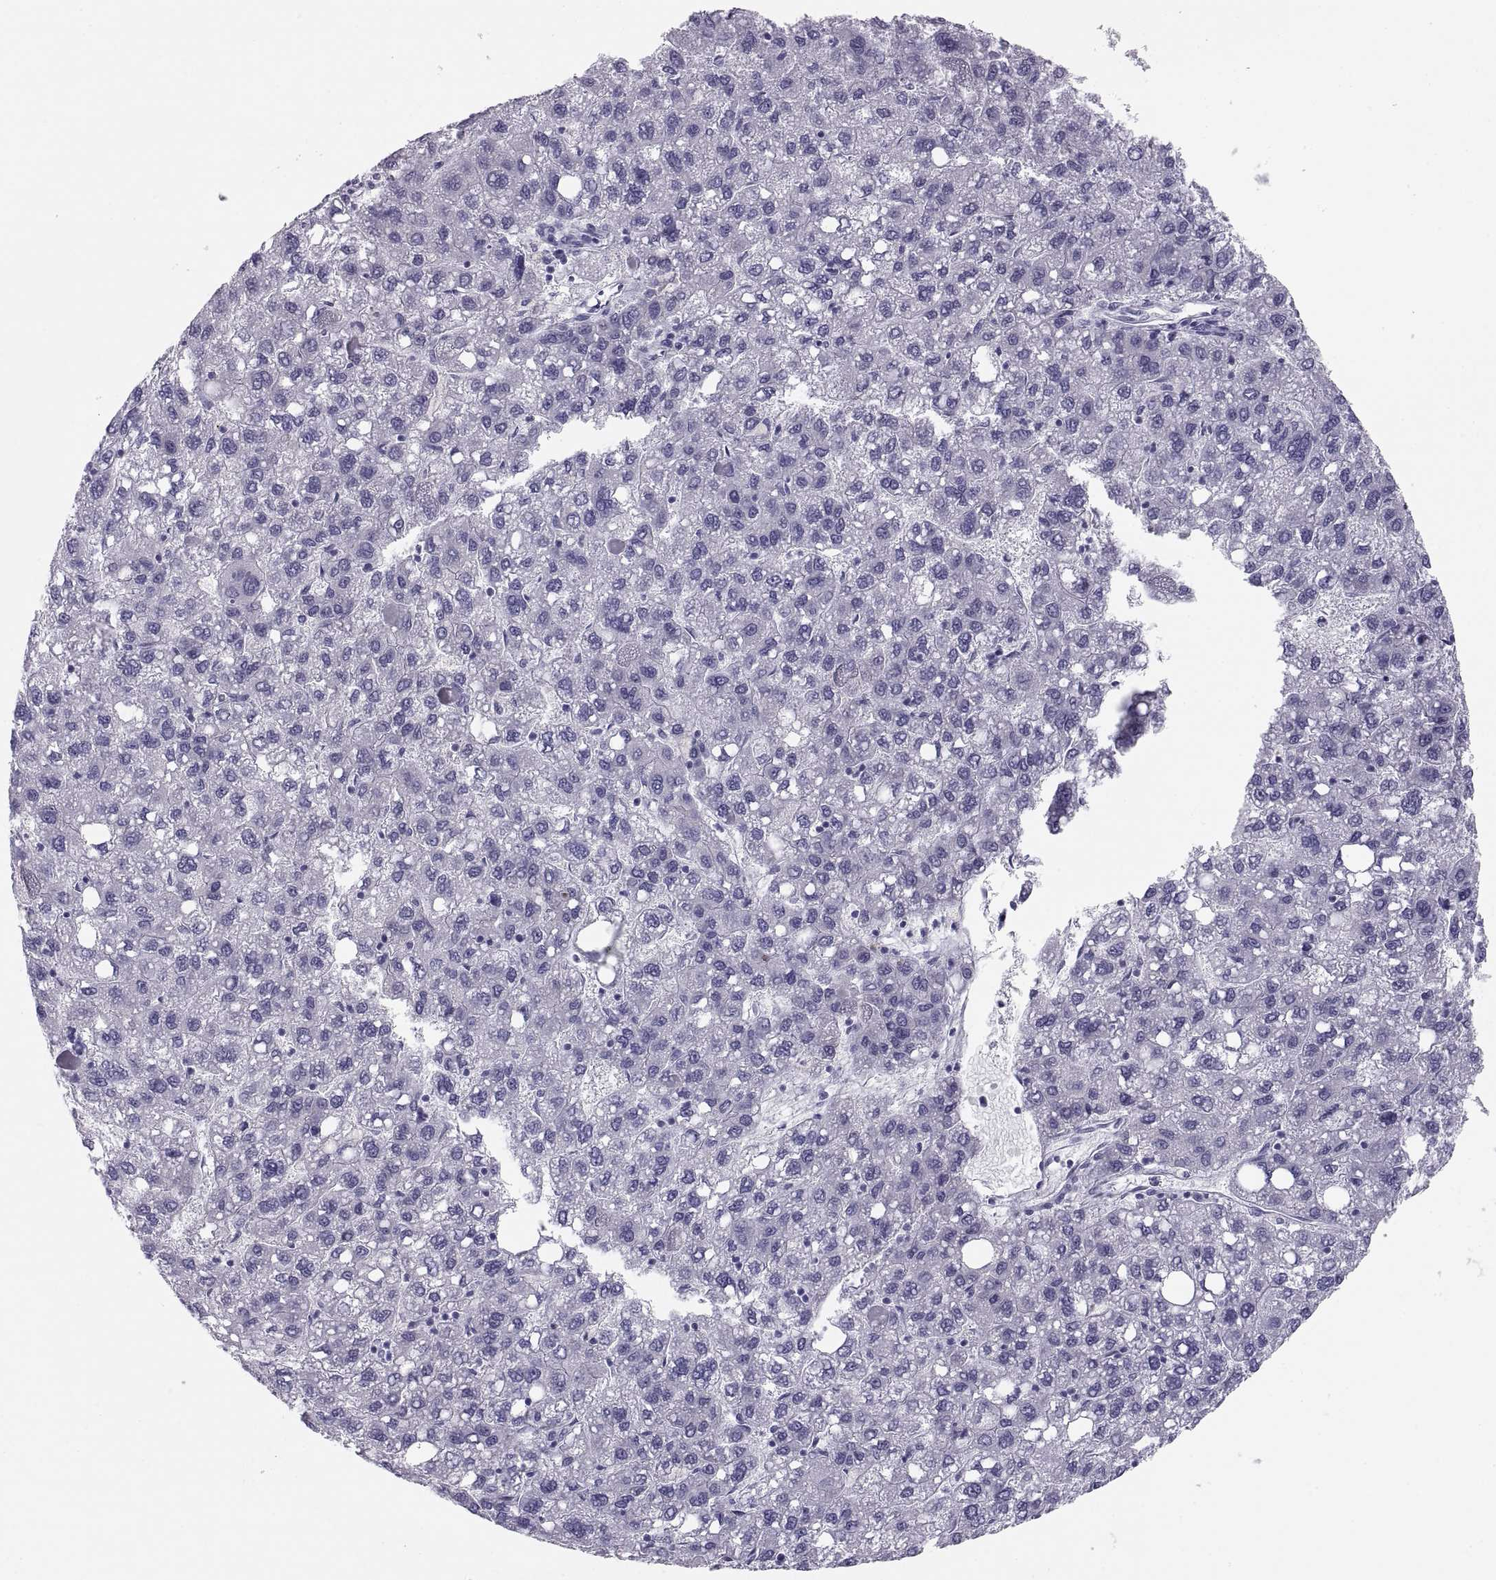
{"staining": {"intensity": "negative", "quantity": "none", "location": "none"}, "tissue": "liver cancer", "cell_type": "Tumor cells", "image_type": "cancer", "snomed": [{"axis": "morphology", "description": "Carcinoma, Hepatocellular, NOS"}, {"axis": "topography", "description": "Liver"}], "caption": "Tumor cells show no significant staining in liver cancer (hepatocellular carcinoma).", "gene": "PAX2", "patient": {"sex": "female", "age": 82}}